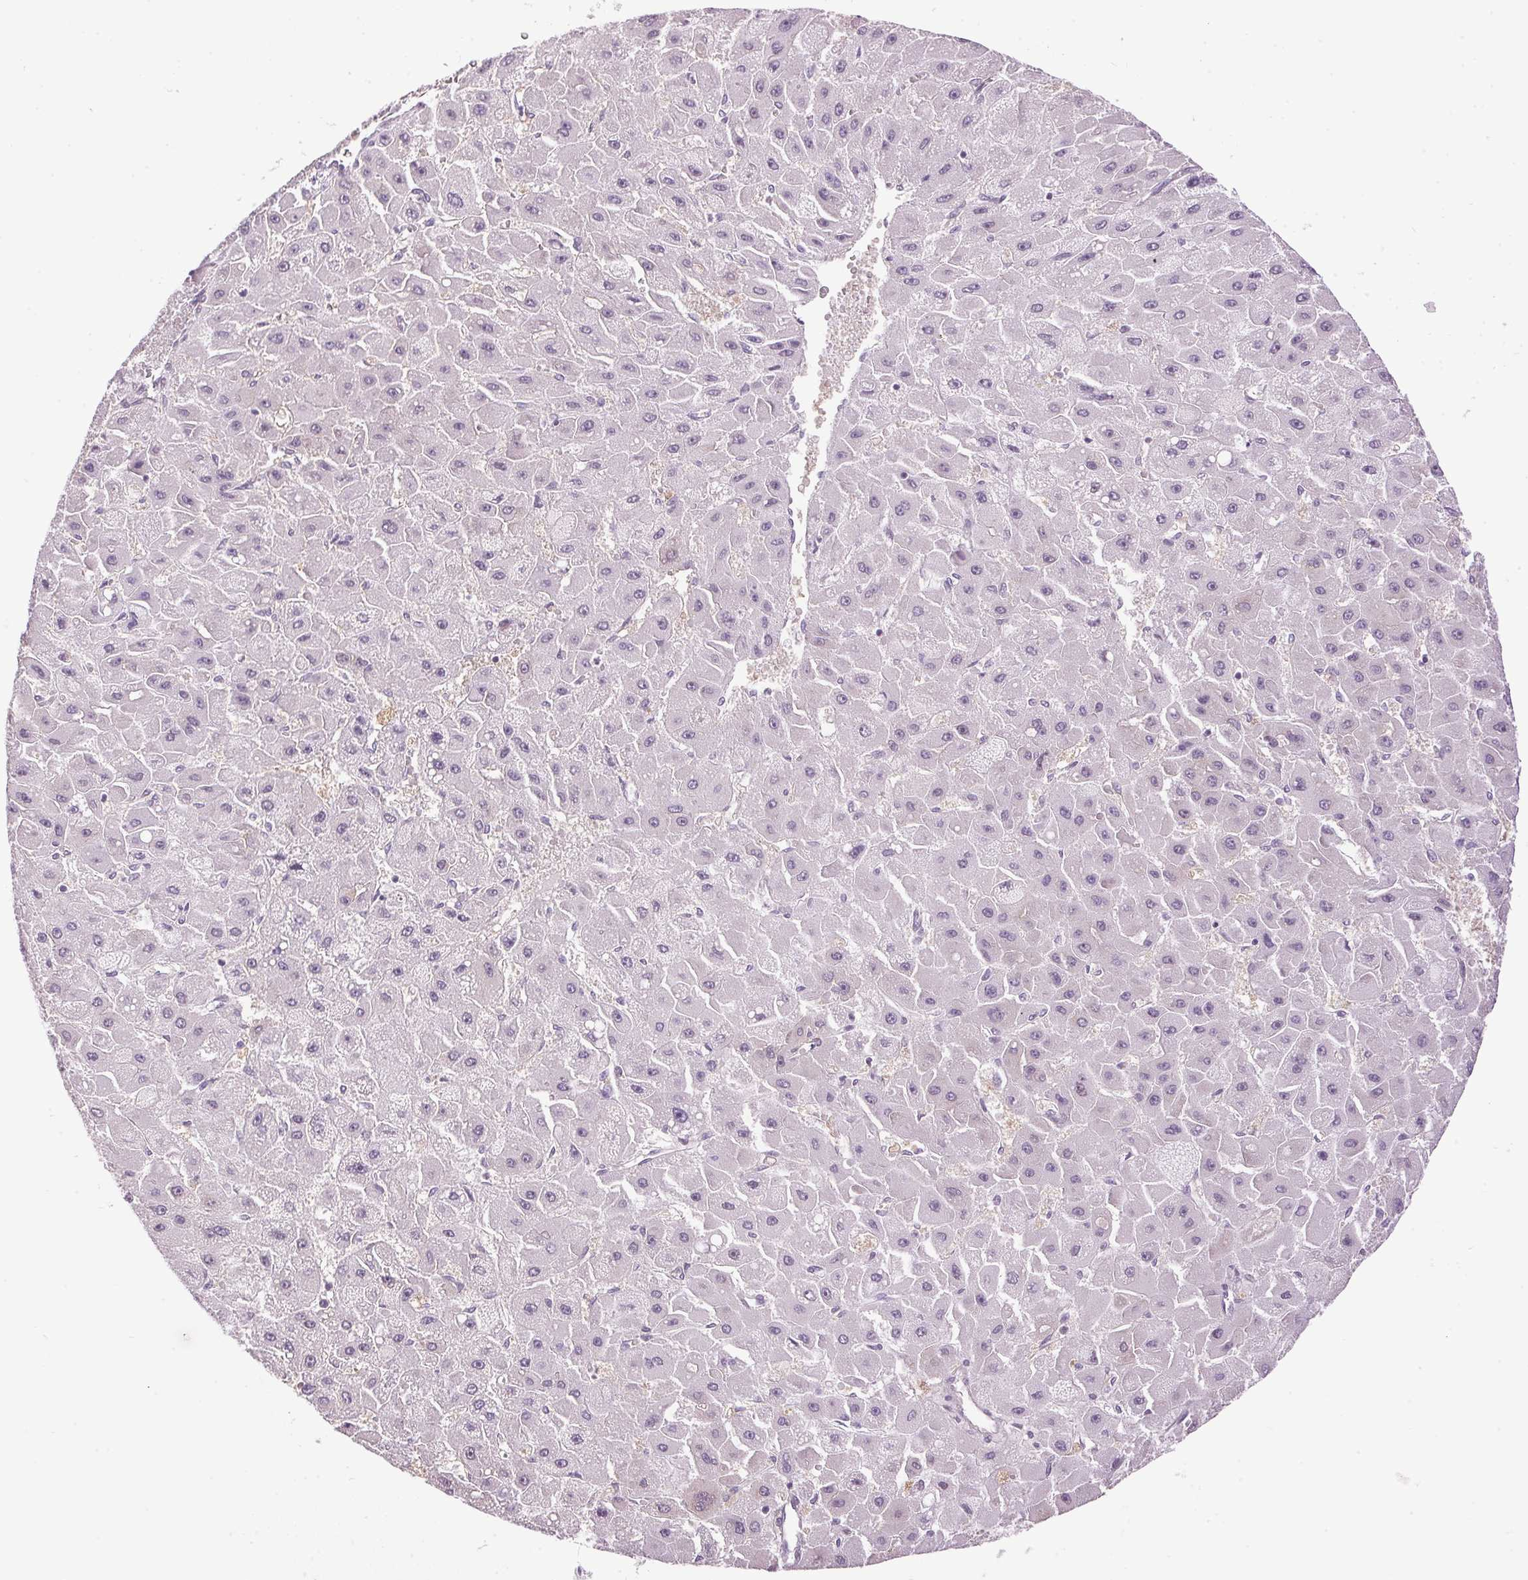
{"staining": {"intensity": "negative", "quantity": "none", "location": "none"}, "tissue": "liver cancer", "cell_type": "Tumor cells", "image_type": "cancer", "snomed": [{"axis": "morphology", "description": "Carcinoma, Hepatocellular, NOS"}, {"axis": "topography", "description": "Liver"}], "caption": "Liver cancer stained for a protein using IHC exhibits no positivity tumor cells.", "gene": "GOLPH3", "patient": {"sex": "female", "age": 25}}